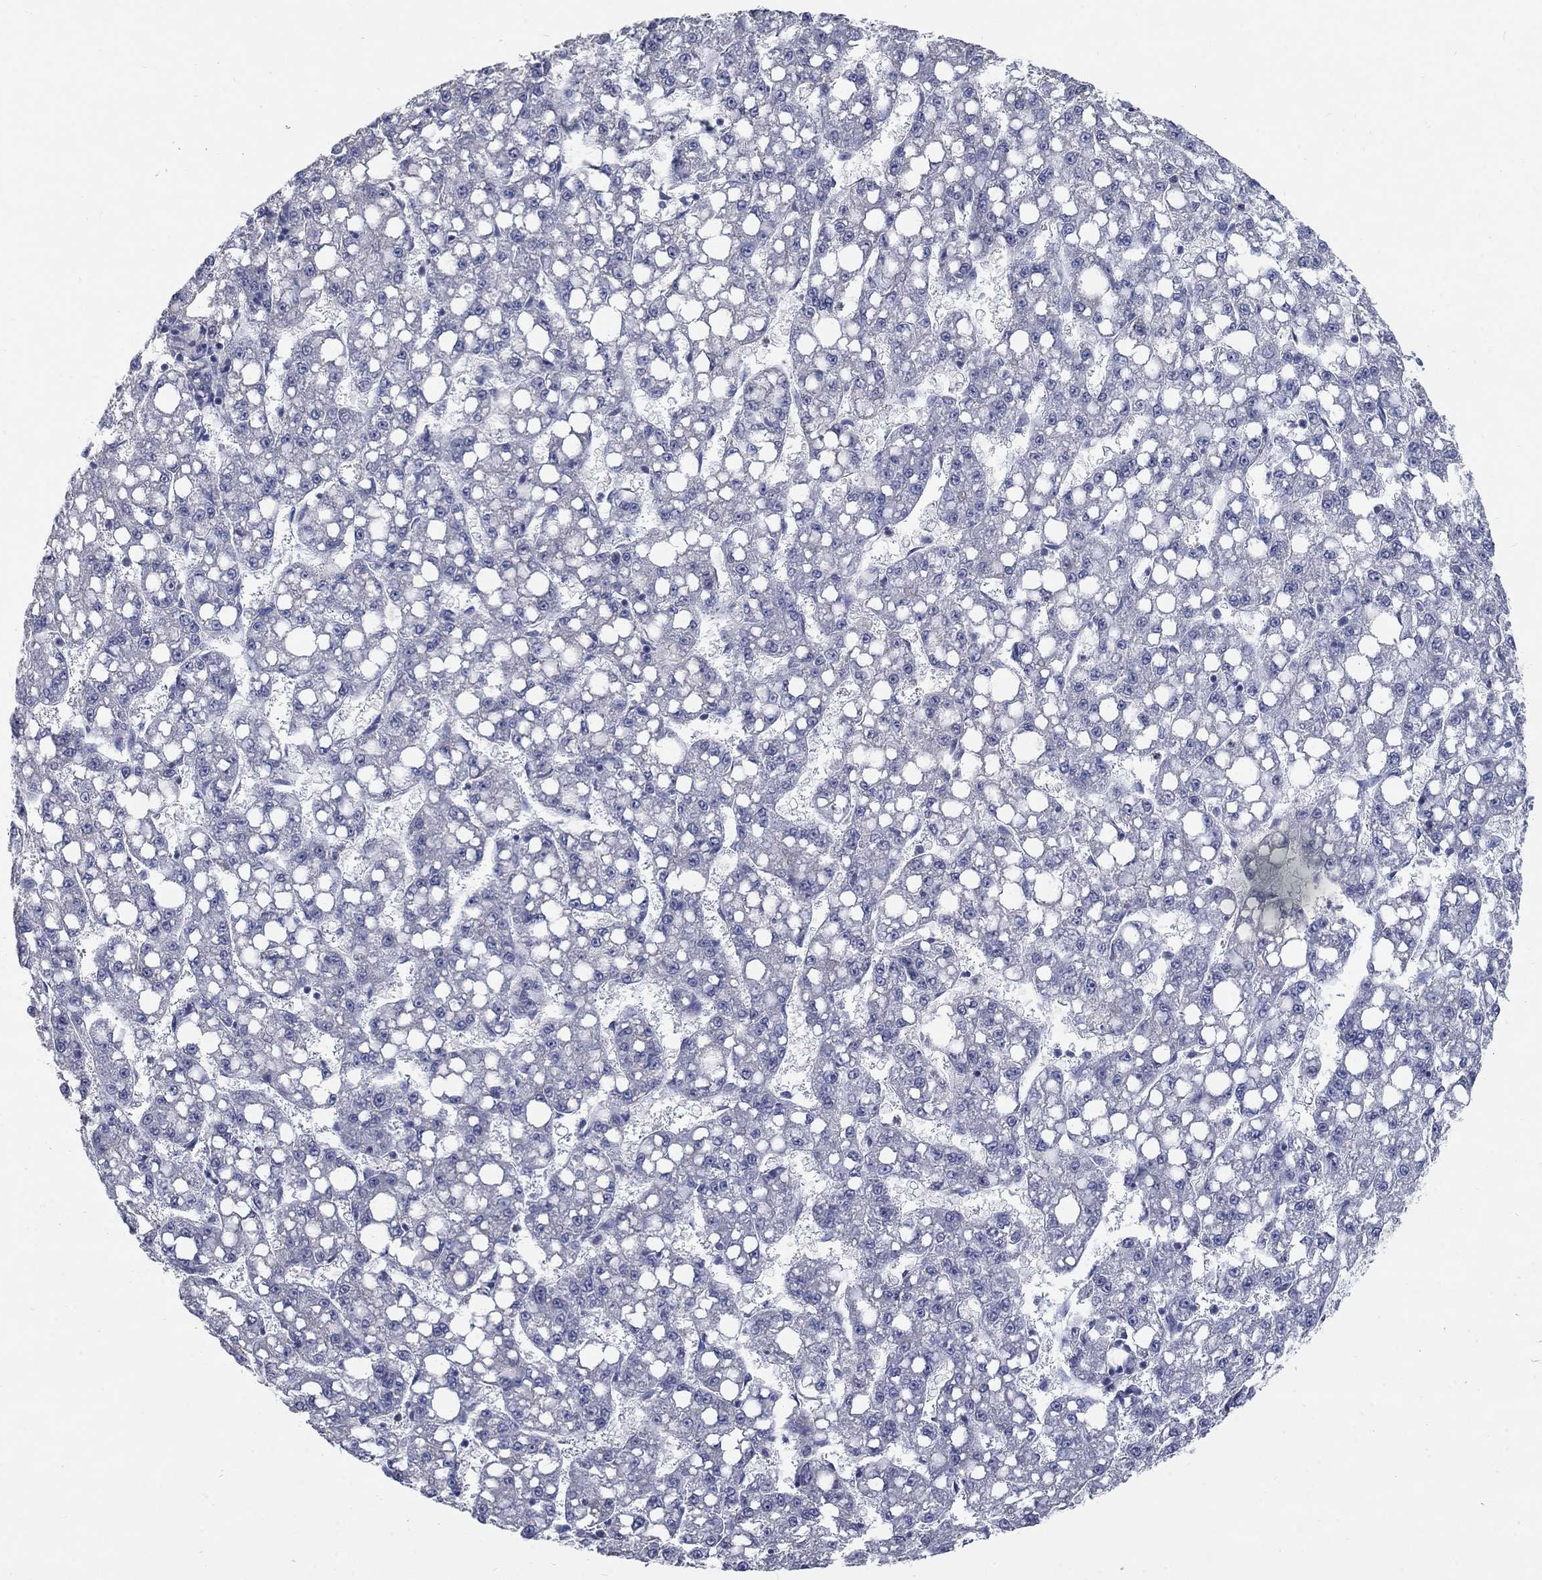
{"staining": {"intensity": "negative", "quantity": "none", "location": "none"}, "tissue": "liver cancer", "cell_type": "Tumor cells", "image_type": "cancer", "snomed": [{"axis": "morphology", "description": "Carcinoma, Hepatocellular, NOS"}, {"axis": "topography", "description": "Liver"}], "caption": "Immunohistochemical staining of liver hepatocellular carcinoma displays no significant expression in tumor cells. (DAB (3,3'-diaminobenzidine) IHC, high magnification).", "gene": "TMEM249", "patient": {"sex": "female", "age": 65}}